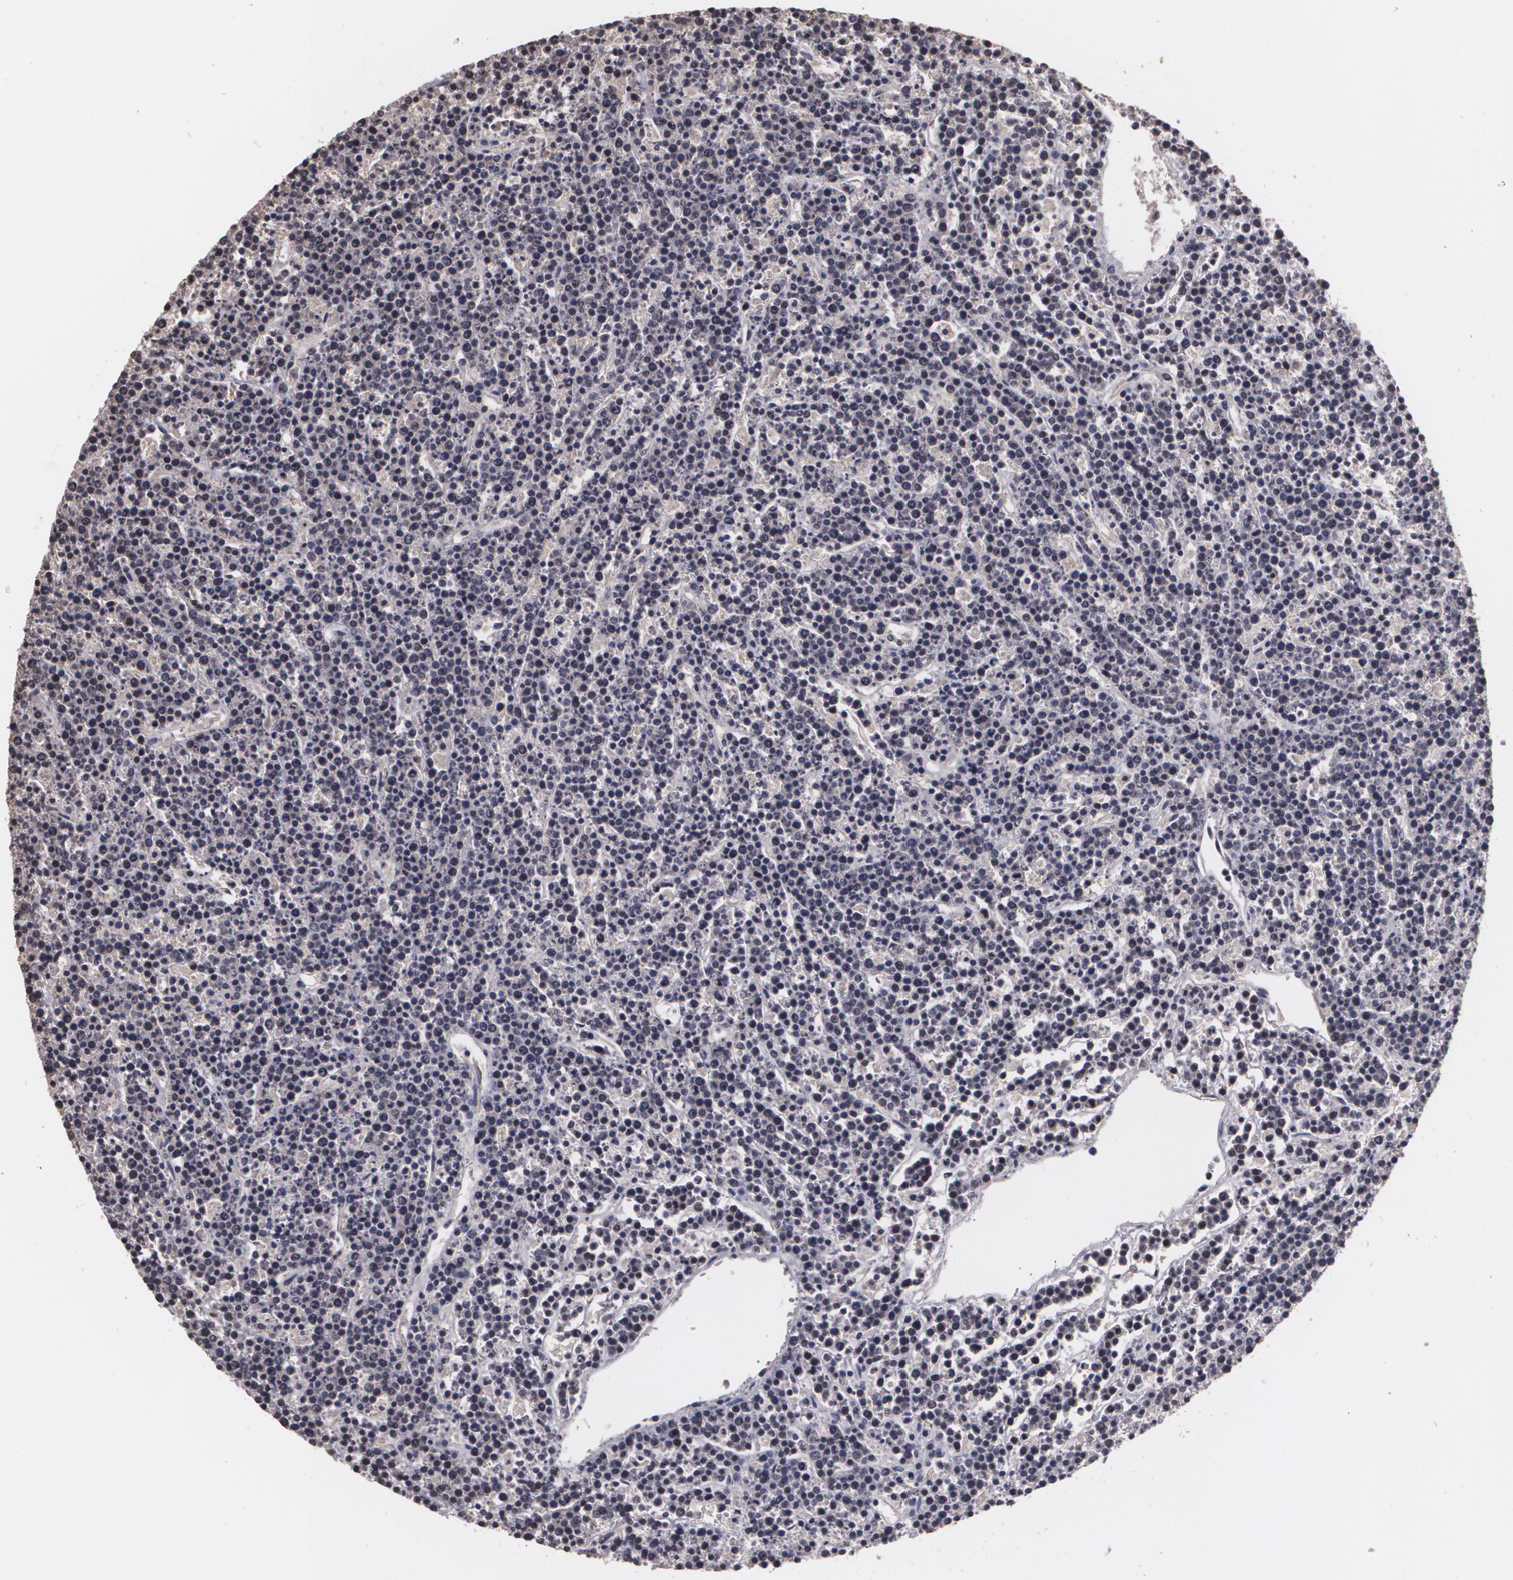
{"staining": {"intensity": "negative", "quantity": "none", "location": "none"}, "tissue": "lymphoma", "cell_type": "Tumor cells", "image_type": "cancer", "snomed": [{"axis": "morphology", "description": "Malignant lymphoma, non-Hodgkin's type, High grade"}, {"axis": "topography", "description": "Ovary"}], "caption": "High magnification brightfield microscopy of lymphoma stained with DAB (brown) and counterstained with hematoxylin (blue): tumor cells show no significant positivity.", "gene": "BRCA1", "patient": {"sex": "female", "age": 56}}